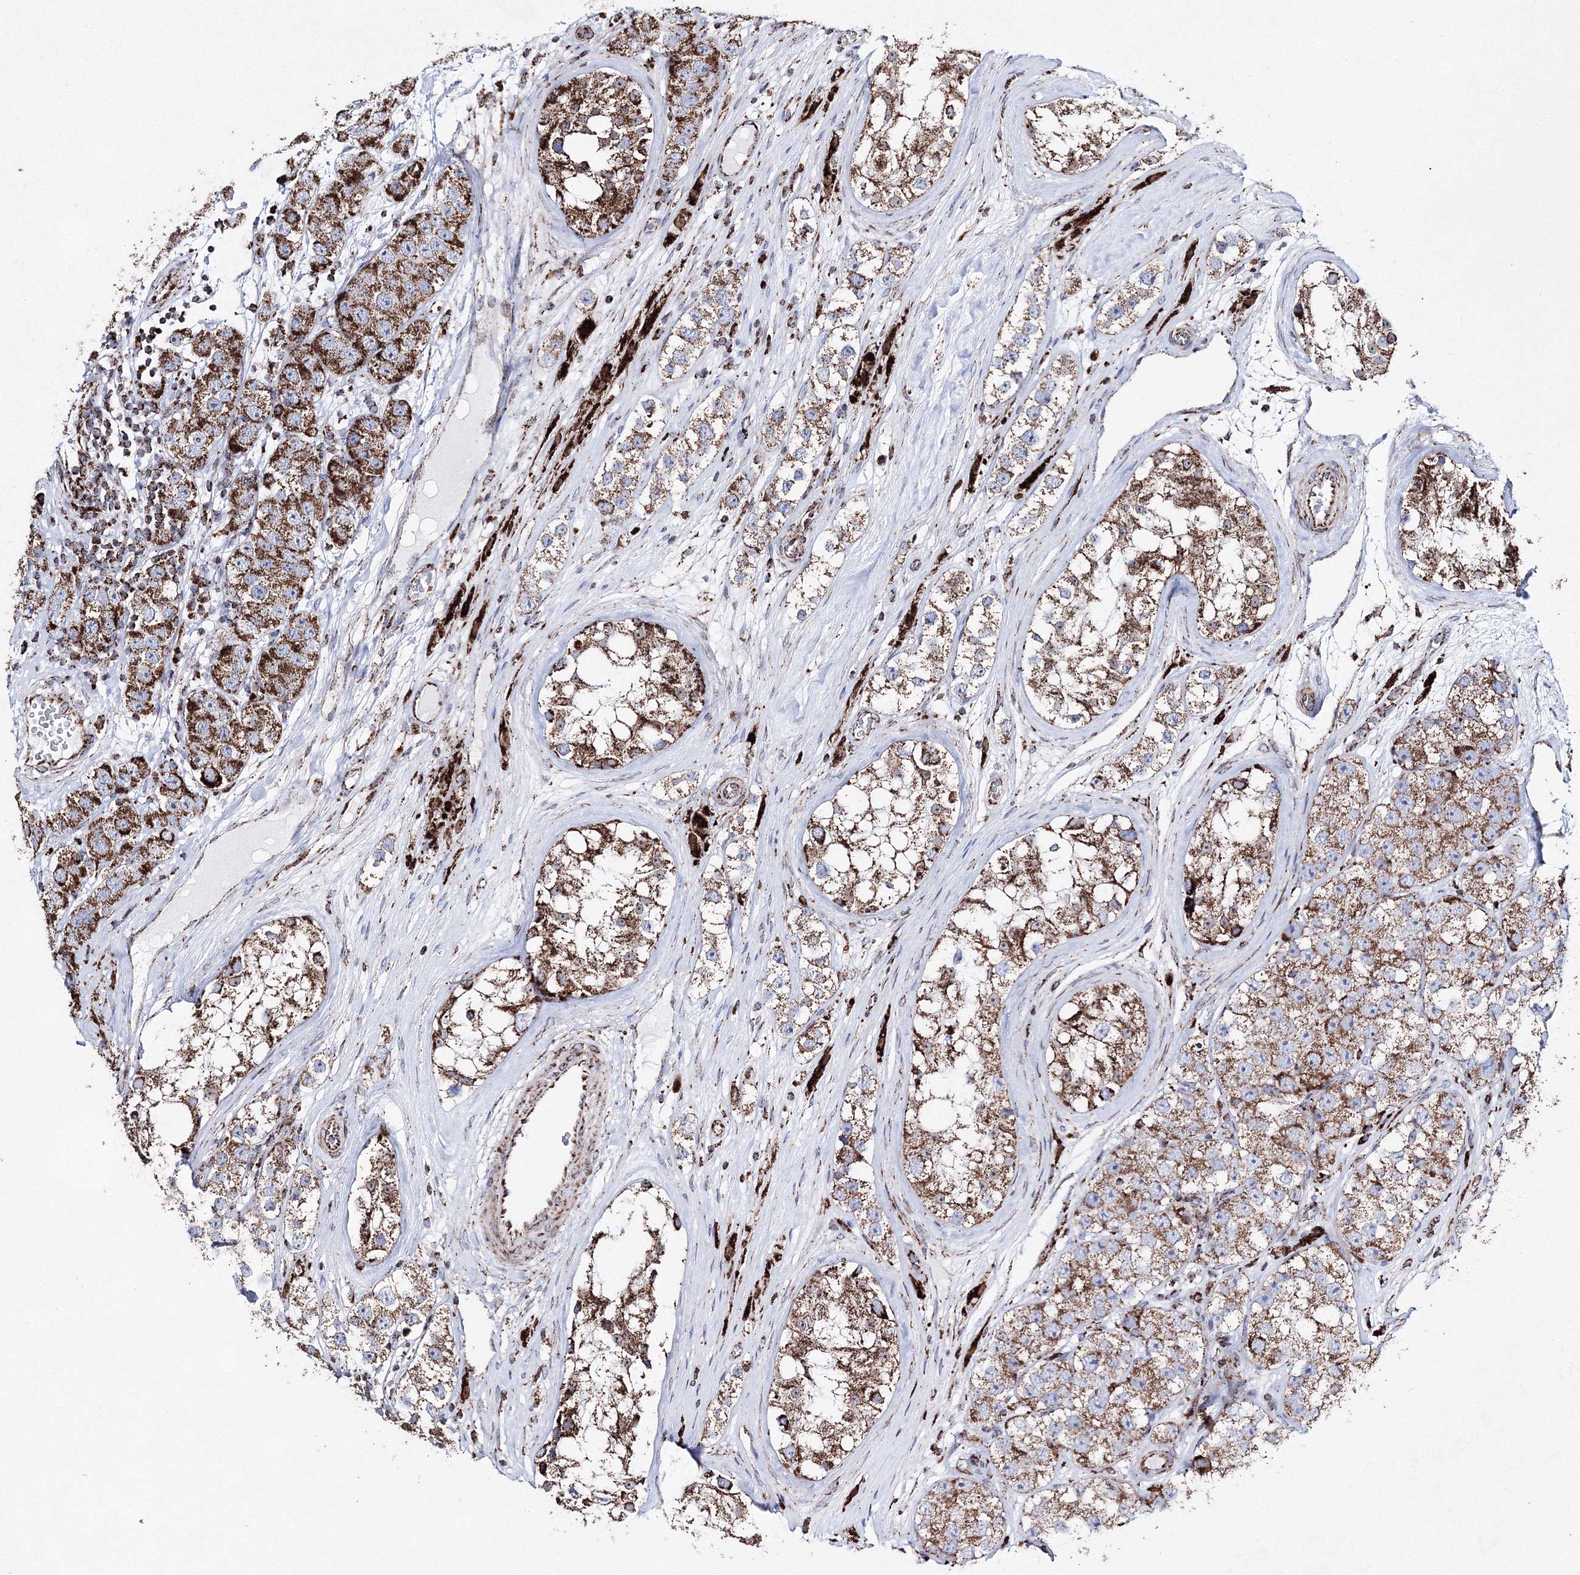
{"staining": {"intensity": "moderate", "quantity": ">75%", "location": "cytoplasmic/membranous"}, "tissue": "testis cancer", "cell_type": "Tumor cells", "image_type": "cancer", "snomed": [{"axis": "morphology", "description": "Seminoma, NOS"}, {"axis": "topography", "description": "Testis"}], "caption": "Testis cancer stained with a brown dye shows moderate cytoplasmic/membranous positive expression in approximately >75% of tumor cells.", "gene": "HADHB", "patient": {"sex": "male", "age": 28}}